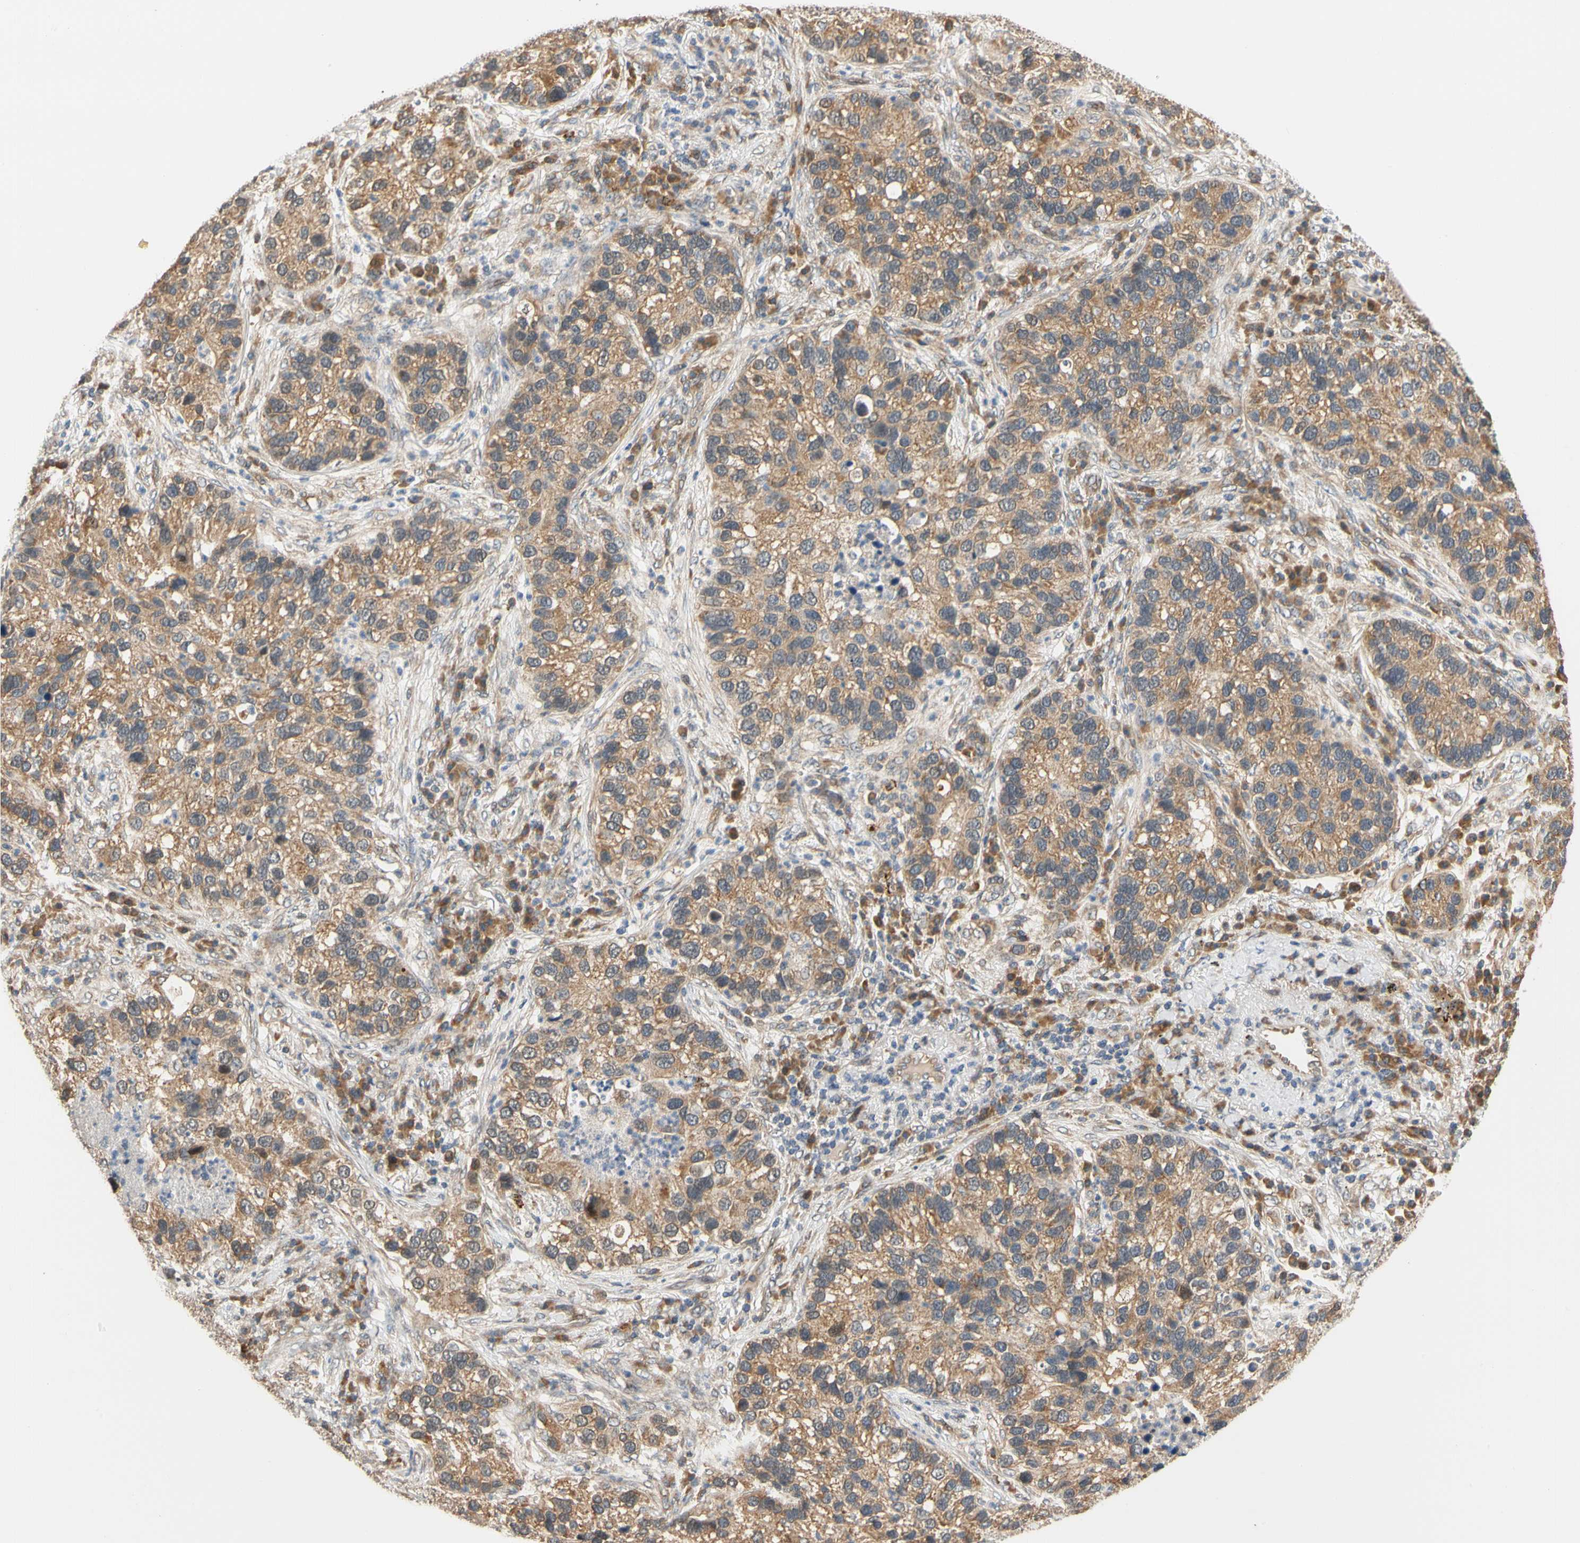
{"staining": {"intensity": "moderate", "quantity": ">75%", "location": "cytoplasmic/membranous"}, "tissue": "lung cancer", "cell_type": "Tumor cells", "image_type": "cancer", "snomed": [{"axis": "morphology", "description": "Normal tissue, NOS"}, {"axis": "morphology", "description": "Adenocarcinoma, NOS"}, {"axis": "topography", "description": "Bronchus"}, {"axis": "topography", "description": "Lung"}], "caption": "Lung adenocarcinoma was stained to show a protein in brown. There is medium levels of moderate cytoplasmic/membranous positivity in approximately >75% of tumor cells.", "gene": "ANKHD1", "patient": {"sex": "male", "age": 54}}